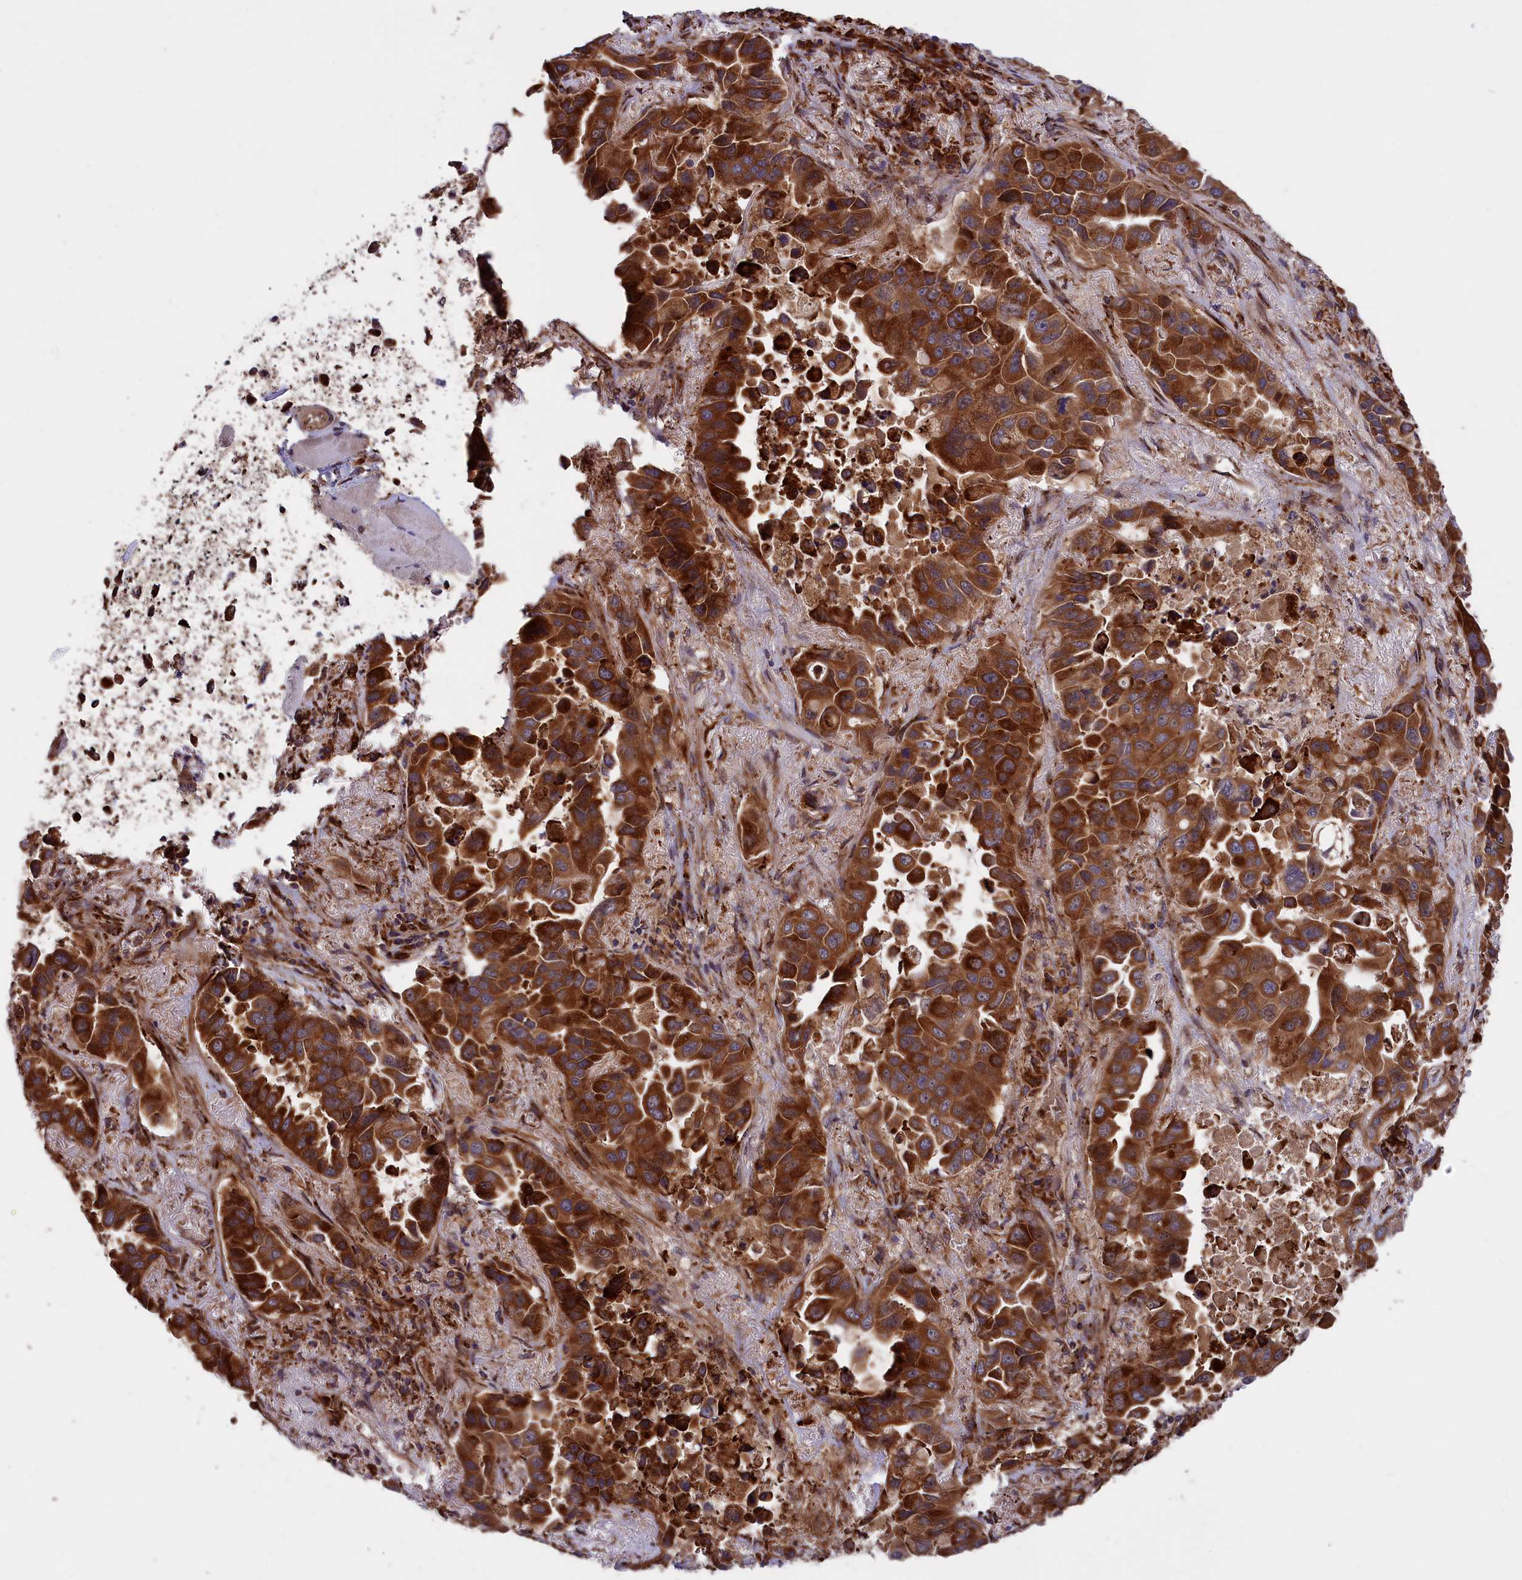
{"staining": {"intensity": "strong", "quantity": ">75%", "location": "cytoplasmic/membranous"}, "tissue": "lung cancer", "cell_type": "Tumor cells", "image_type": "cancer", "snomed": [{"axis": "morphology", "description": "Adenocarcinoma, NOS"}, {"axis": "topography", "description": "Lung"}], "caption": "Immunohistochemistry (IHC) (DAB (3,3'-diaminobenzidine)) staining of lung cancer (adenocarcinoma) exhibits strong cytoplasmic/membranous protein staining in about >75% of tumor cells. Using DAB (3,3'-diaminobenzidine) (brown) and hematoxylin (blue) stains, captured at high magnification using brightfield microscopy.", "gene": "PLA2G4C", "patient": {"sex": "male", "age": 64}}